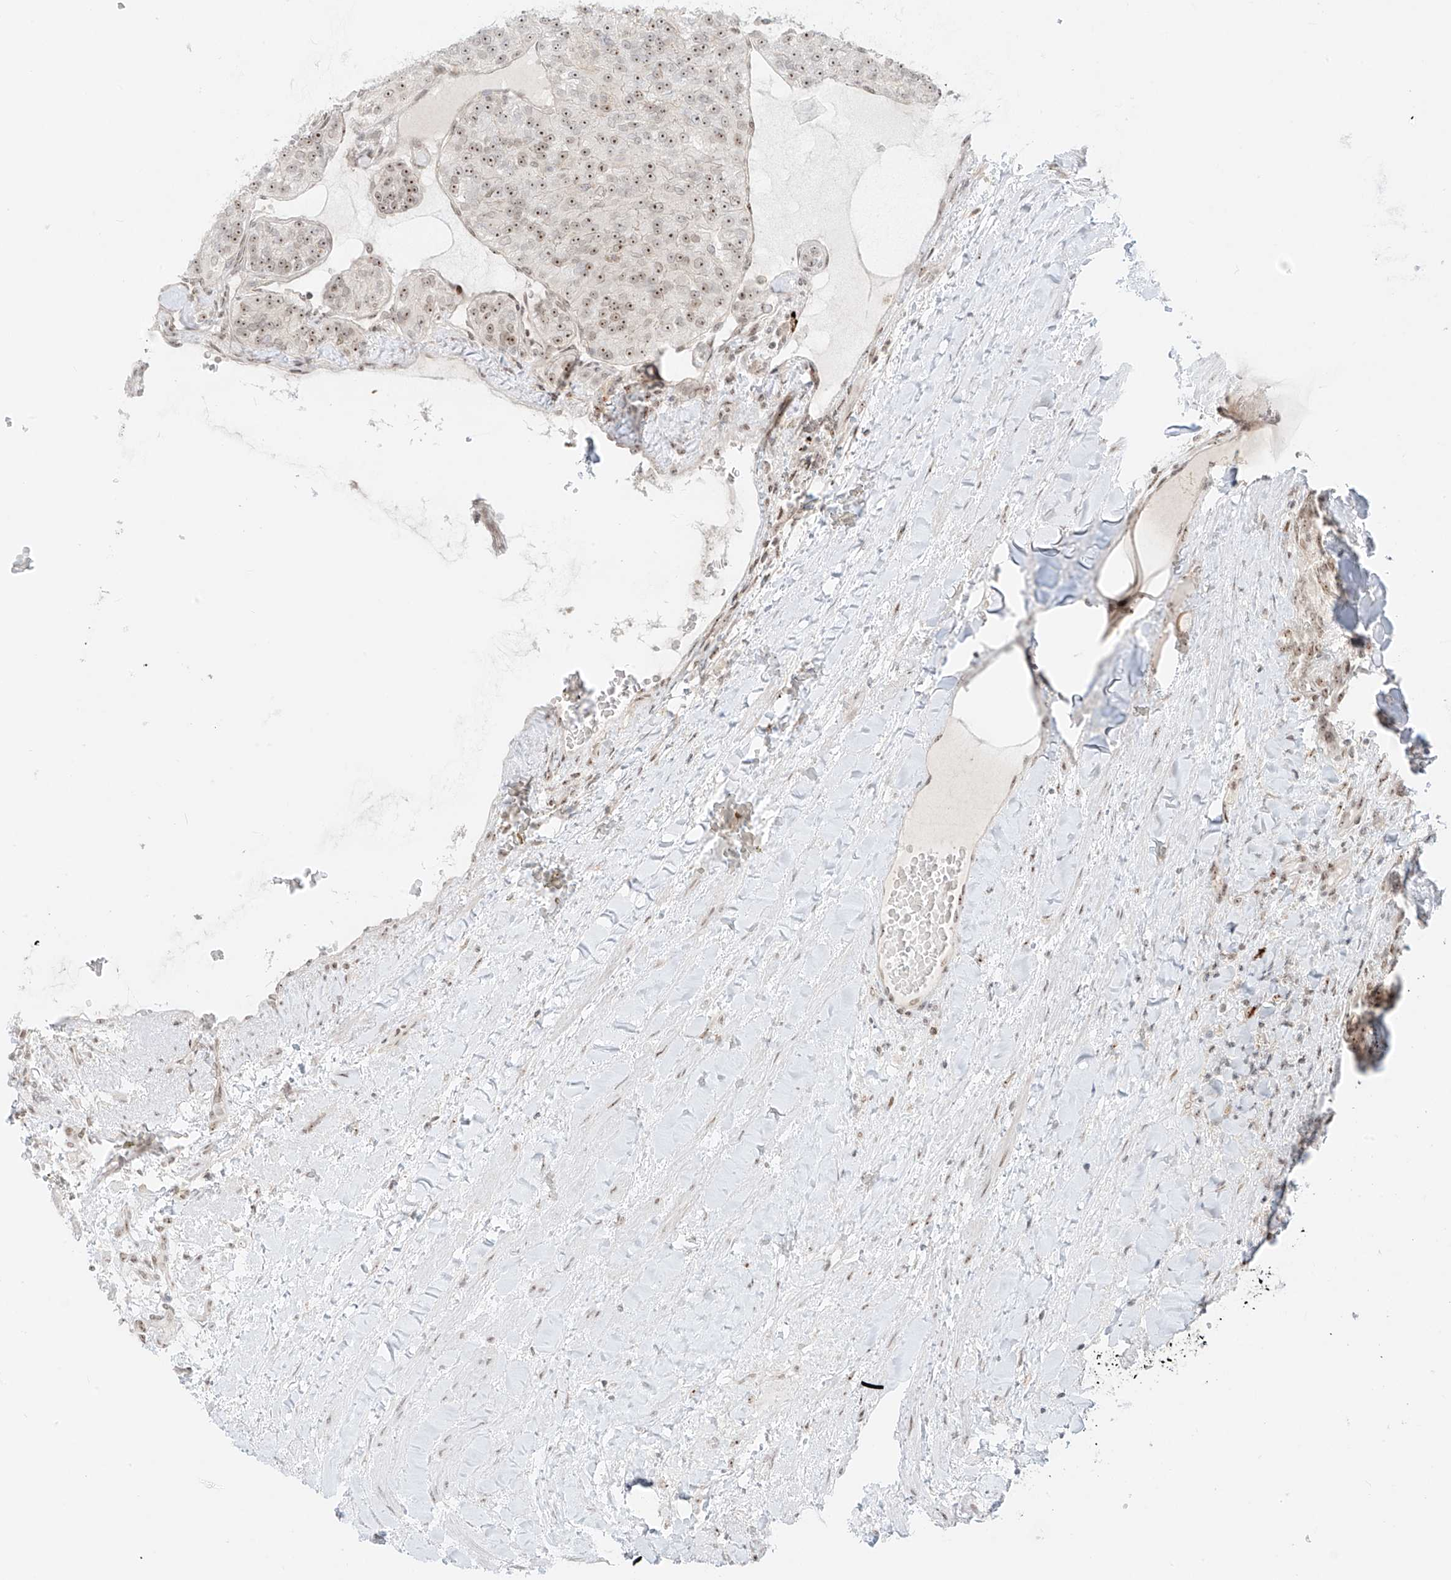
{"staining": {"intensity": "moderate", "quantity": ">75%", "location": "nuclear"}, "tissue": "renal cancer", "cell_type": "Tumor cells", "image_type": "cancer", "snomed": [{"axis": "morphology", "description": "Adenocarcinoma, NOS"}, {"axis": "topography", "description": "Kidney"}], "caption": "Protein staining shows moderate nuclear expression in approximately >75% of tumor cells in renal cancer (adenocarcinoma).", "gene": "ZNF512", "patient": {"sex": "female", "age": 63}}